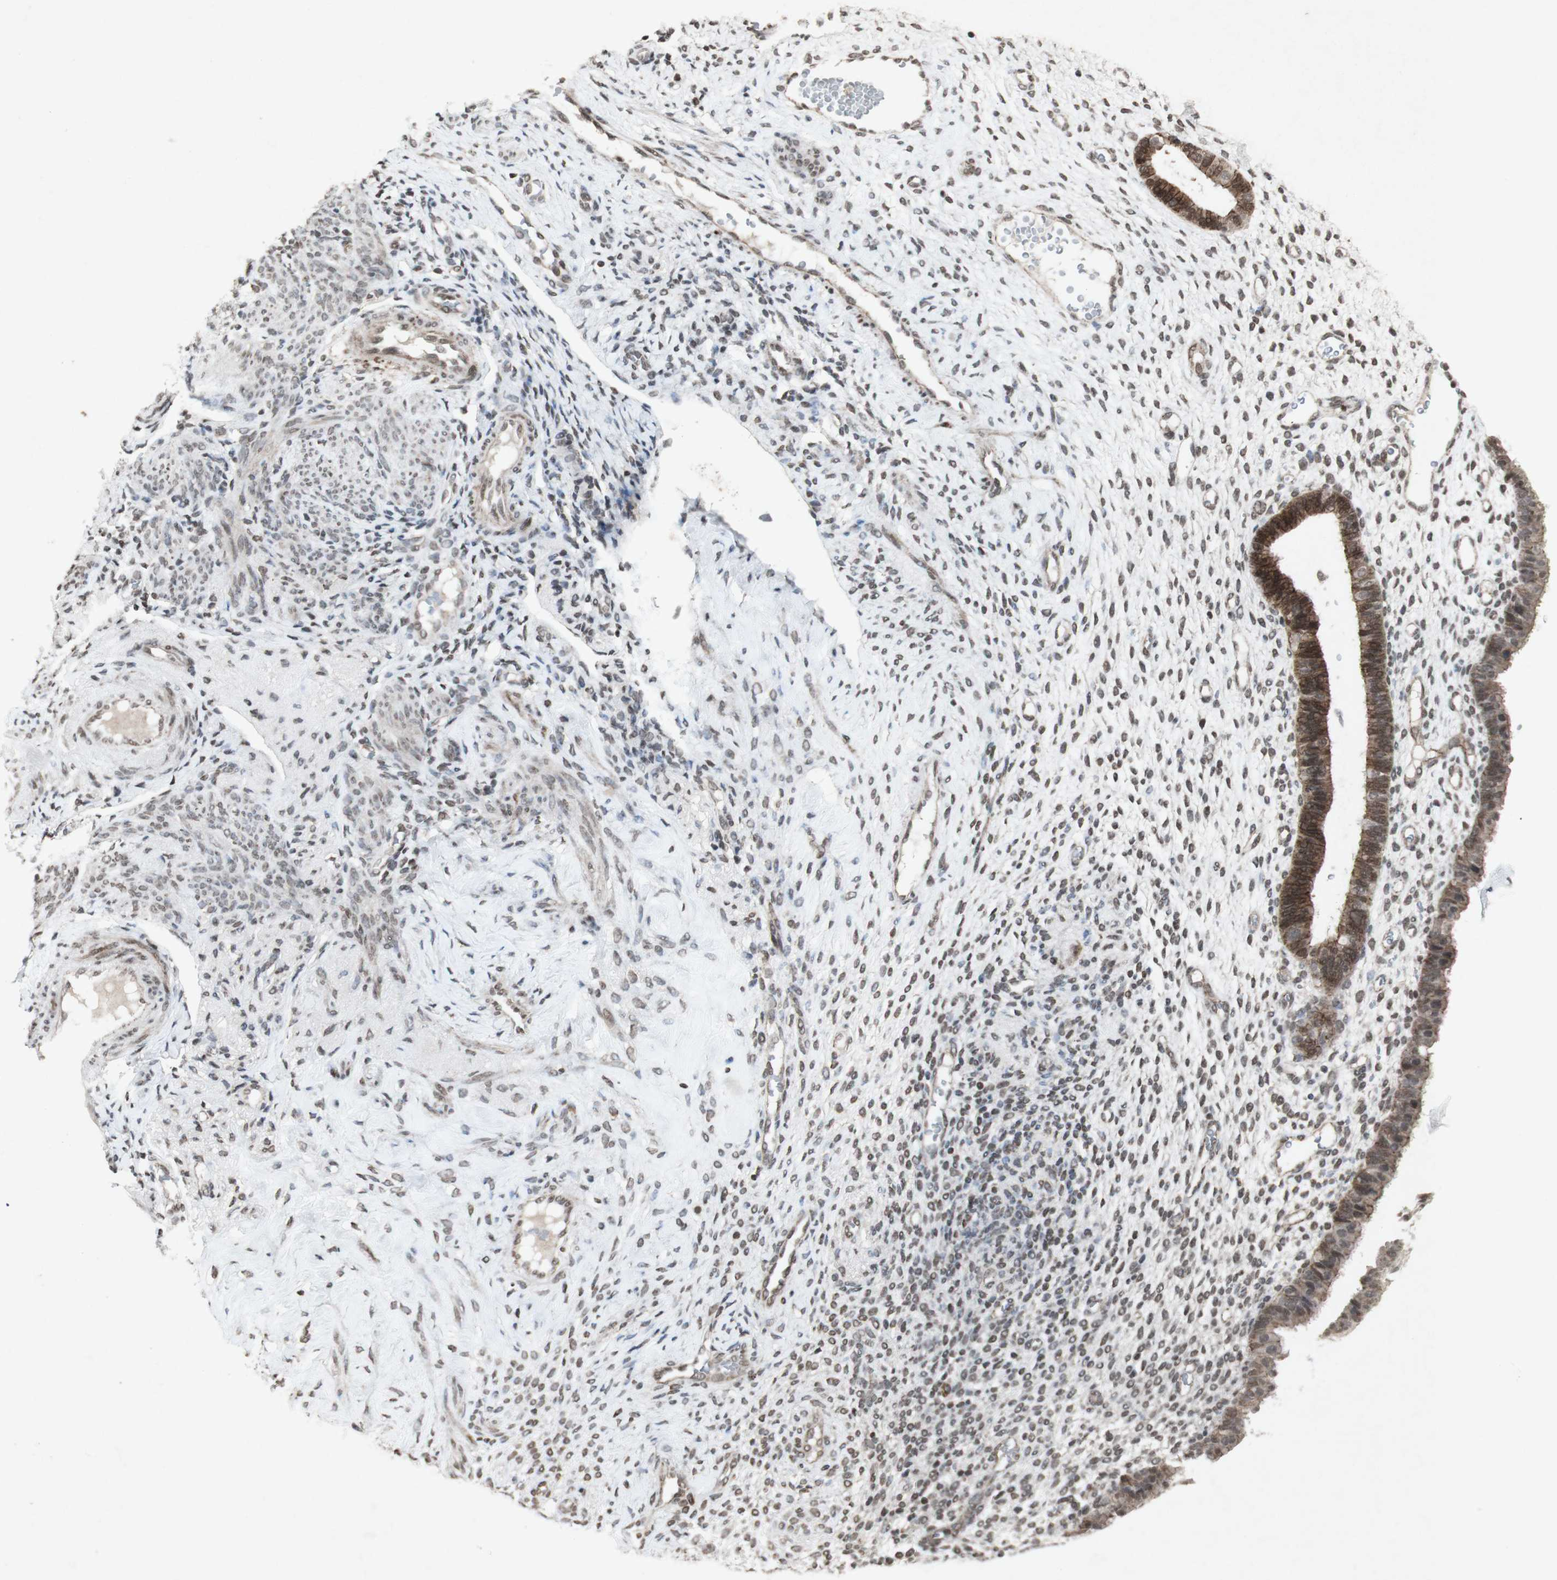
{"staining": {"intensity": "weak", "quantity": "25%-75%", "location": "cytoplasmic/membranous,nuclear"}, "tissue": "endometrium", "cell_type": "Cells in endometrial stroma", "image_type": "normal", "snomed": [{"axis": "morphology", "description": "Normal tissue, NOS"}, {"axis": "topography", "description": "Endometrium"}], "caption": "Immunohistochemical staining of benign endometrium shows weak cytoplasmic/membranous,nuclear protein expression in approximately 25%-75% of cells in endometrial stroma. The staining was performed using DAB to visualize the protein expression in brown, while the nuclei were stained in blue with hematoxylin (Magnification: 20x).", "gene": "PLXNA1", "patient": {"sex": "female", "age": 61}}